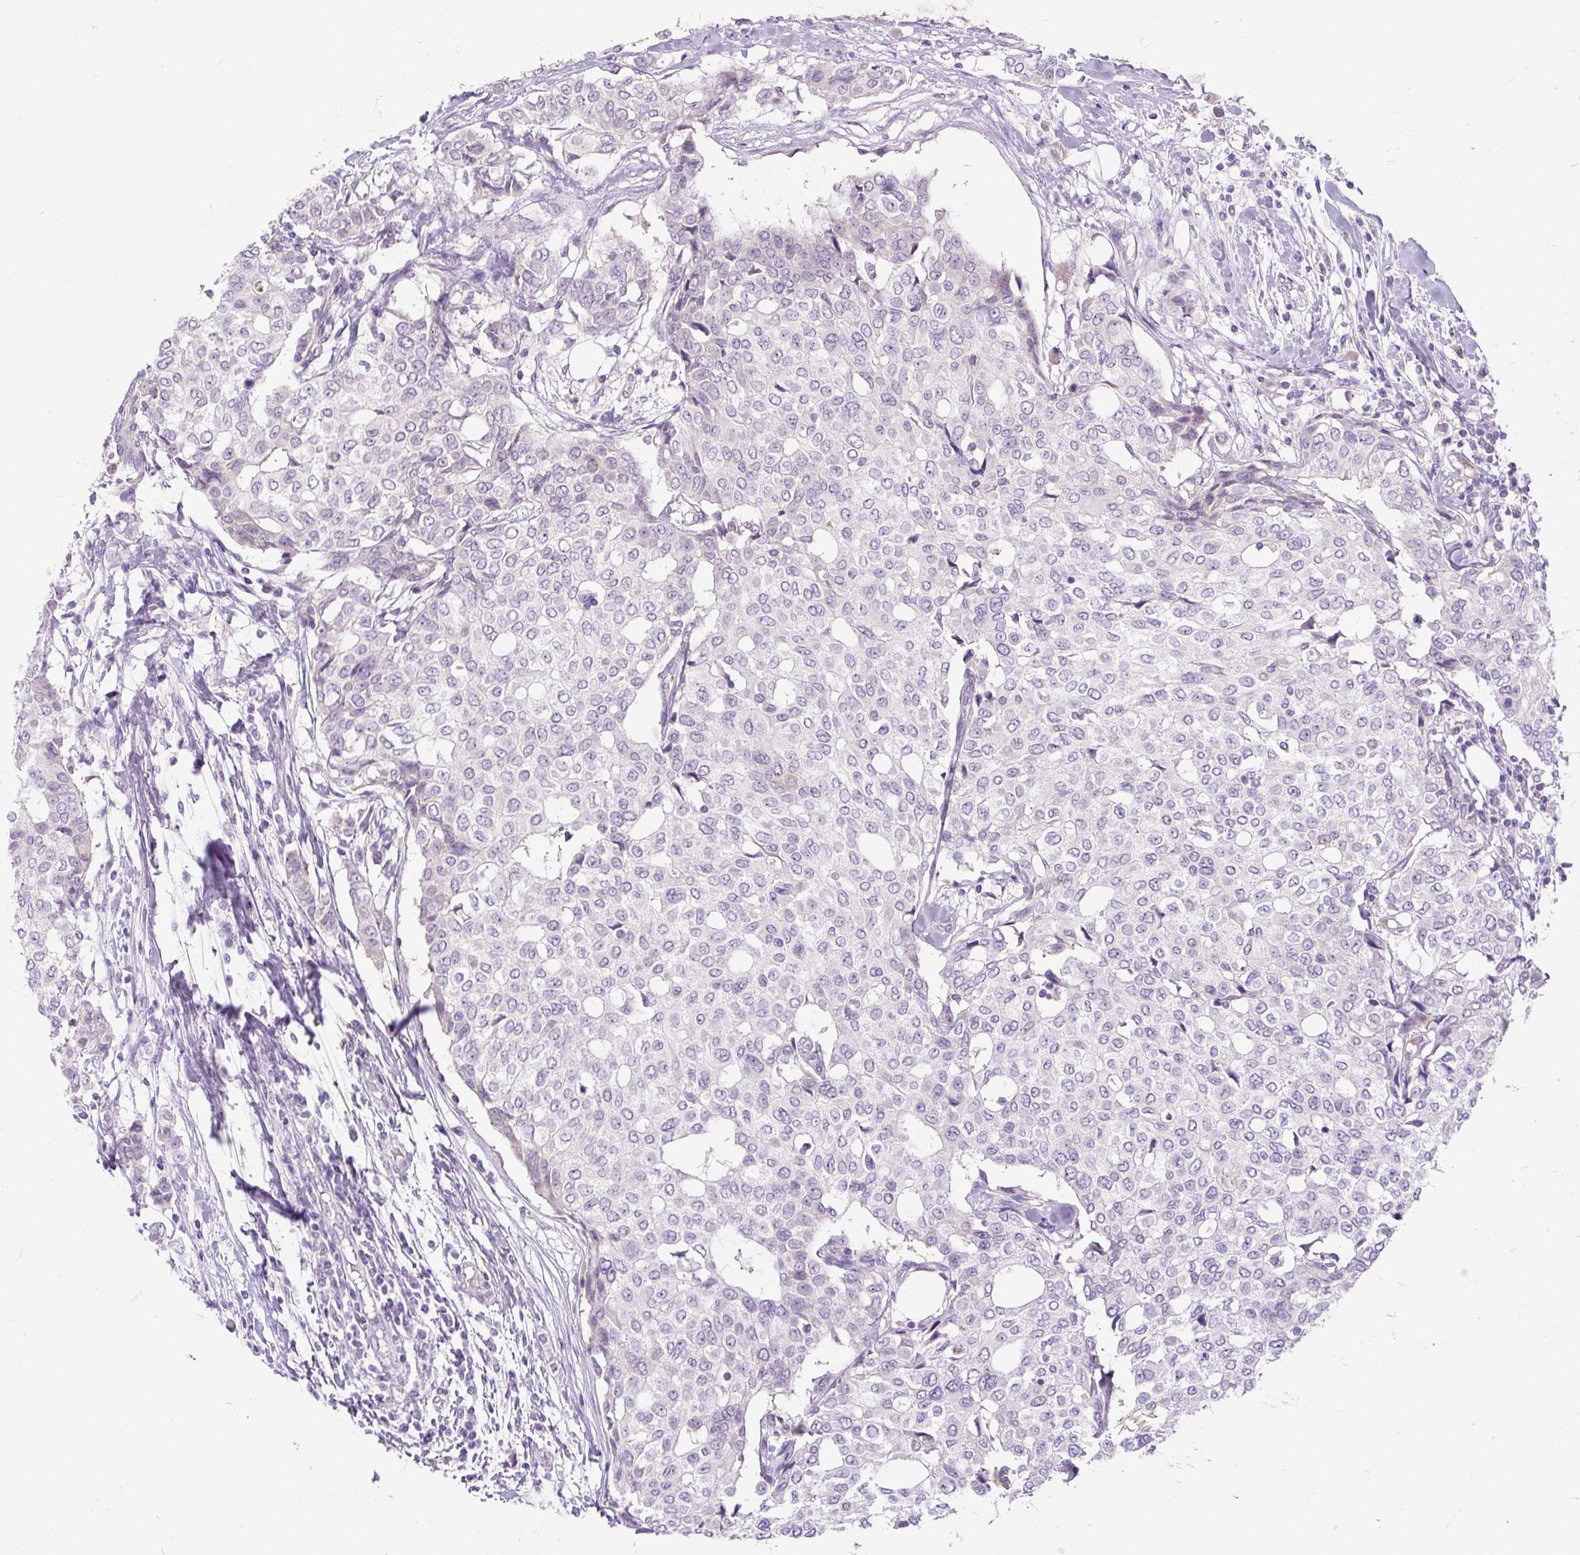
{"staining": {"intensity": "negative", "quantity": "none", "location": "none"}, "tissue": "breast cancer", "cell_type": "Tumor cells", "image_type": "cancer", "snomed": [{"axis": "morphology", "description": "Lobular carcinoma"}, {"axis": "topography", "description": "Breast"}], "caption": "Immunohistochemical staining of human breast lobular carcinoma exhibits no significant expression in tumor cells. (Brightfield microscopy of DAB IHC at high magnification).", "gene": "KRTAP20-3", "patient": {"sex": "female", "age": 51}}